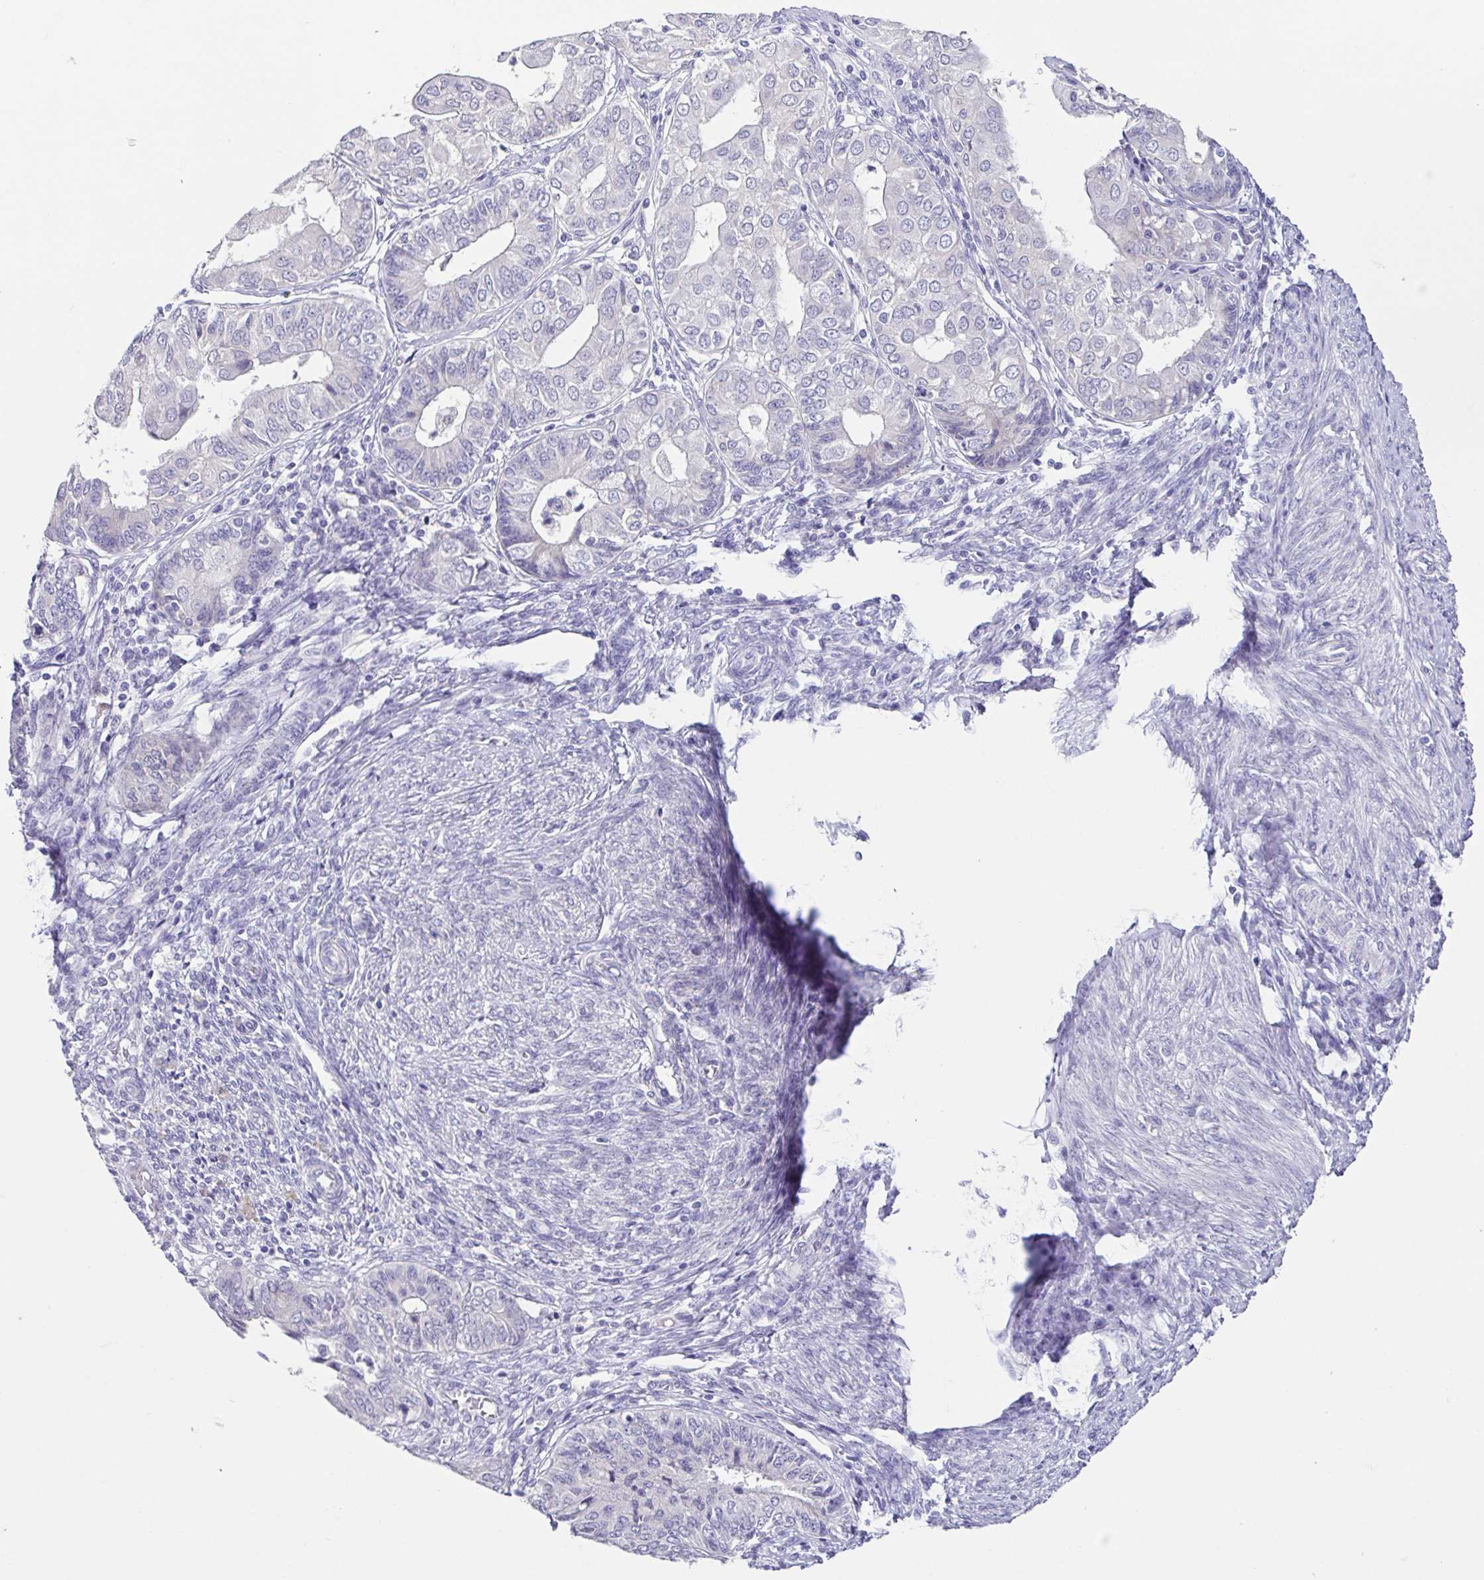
{"staining": {"intensity": "negative", "quantity": "none", "location": "none"}, "tissue": "endometrial cancer", "cell_type": "Tumor cells", "image_type": "cancer", "snomed": [{"axis": "morphology", "description": "Adenocarcinoma, NOS"}, {"axis": "topography", "description": "Endometrium"}], "caption": "An image of endometrial adenocarcinoma stained for a protein shows no brown staining in tumor cells.", "gene": "RDH11", "patient": {"sex": "female", "age": 68}}